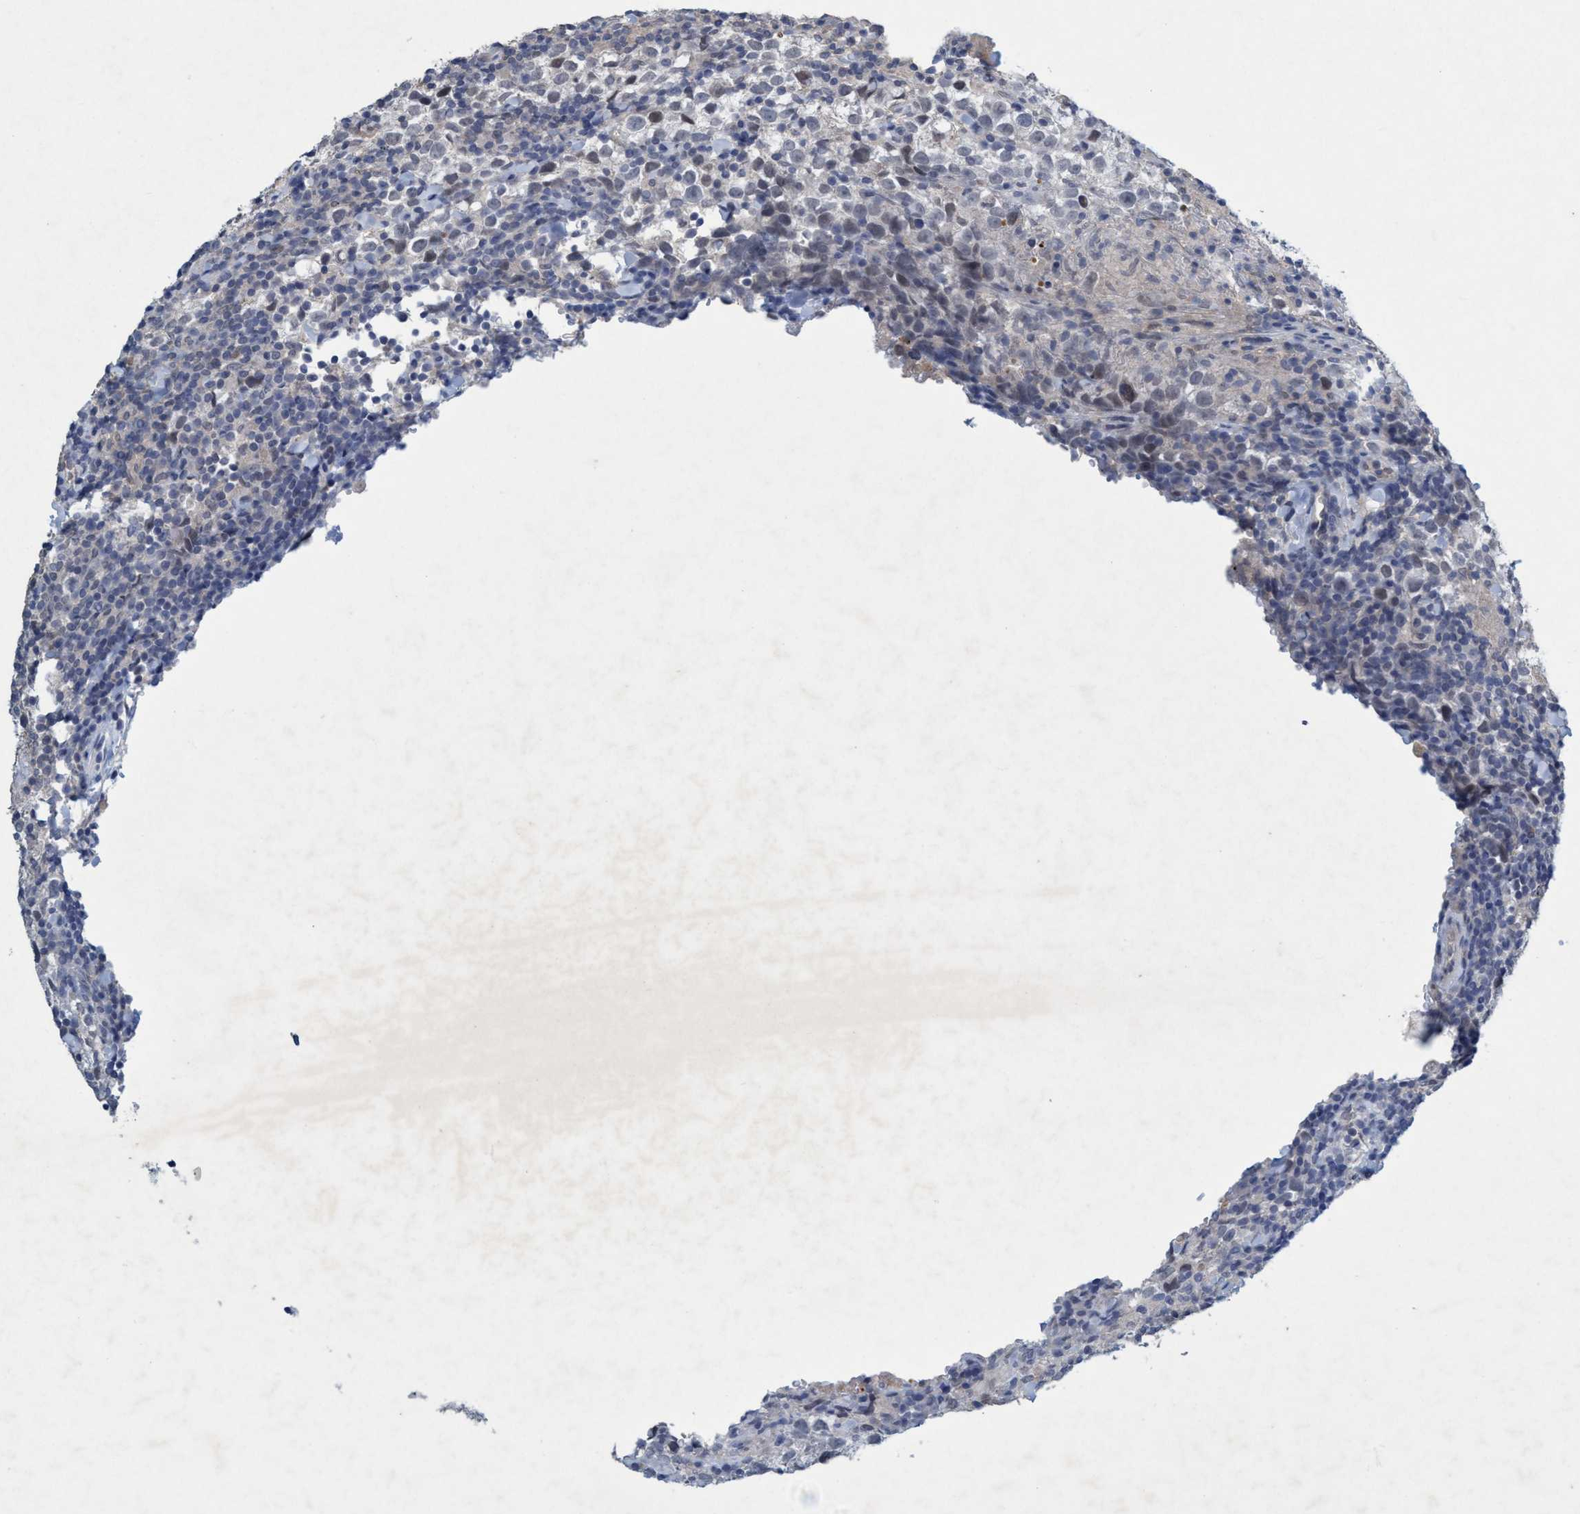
{"staining": {"intensity": "negative", "quantity": "none", "location": "none"}, "tissue": "testis cancer", "cell_type": "Tumor cells", "image_type": "cancer", "snomed": [{"axis": "morphology", "description": "Seminoma, NOS"}, {"axis": "morphology", "description": "Carcinoma, Embryonal, NOS"}, {"axis": "topography", "description": "Testis"}], "caption": "This is an immunohistochemistry (IHC) micrograph of testis cancer. There is no expression in tumor cells.", "gene": "RNF208", "patient": {"sex": "male", "age": 36}}